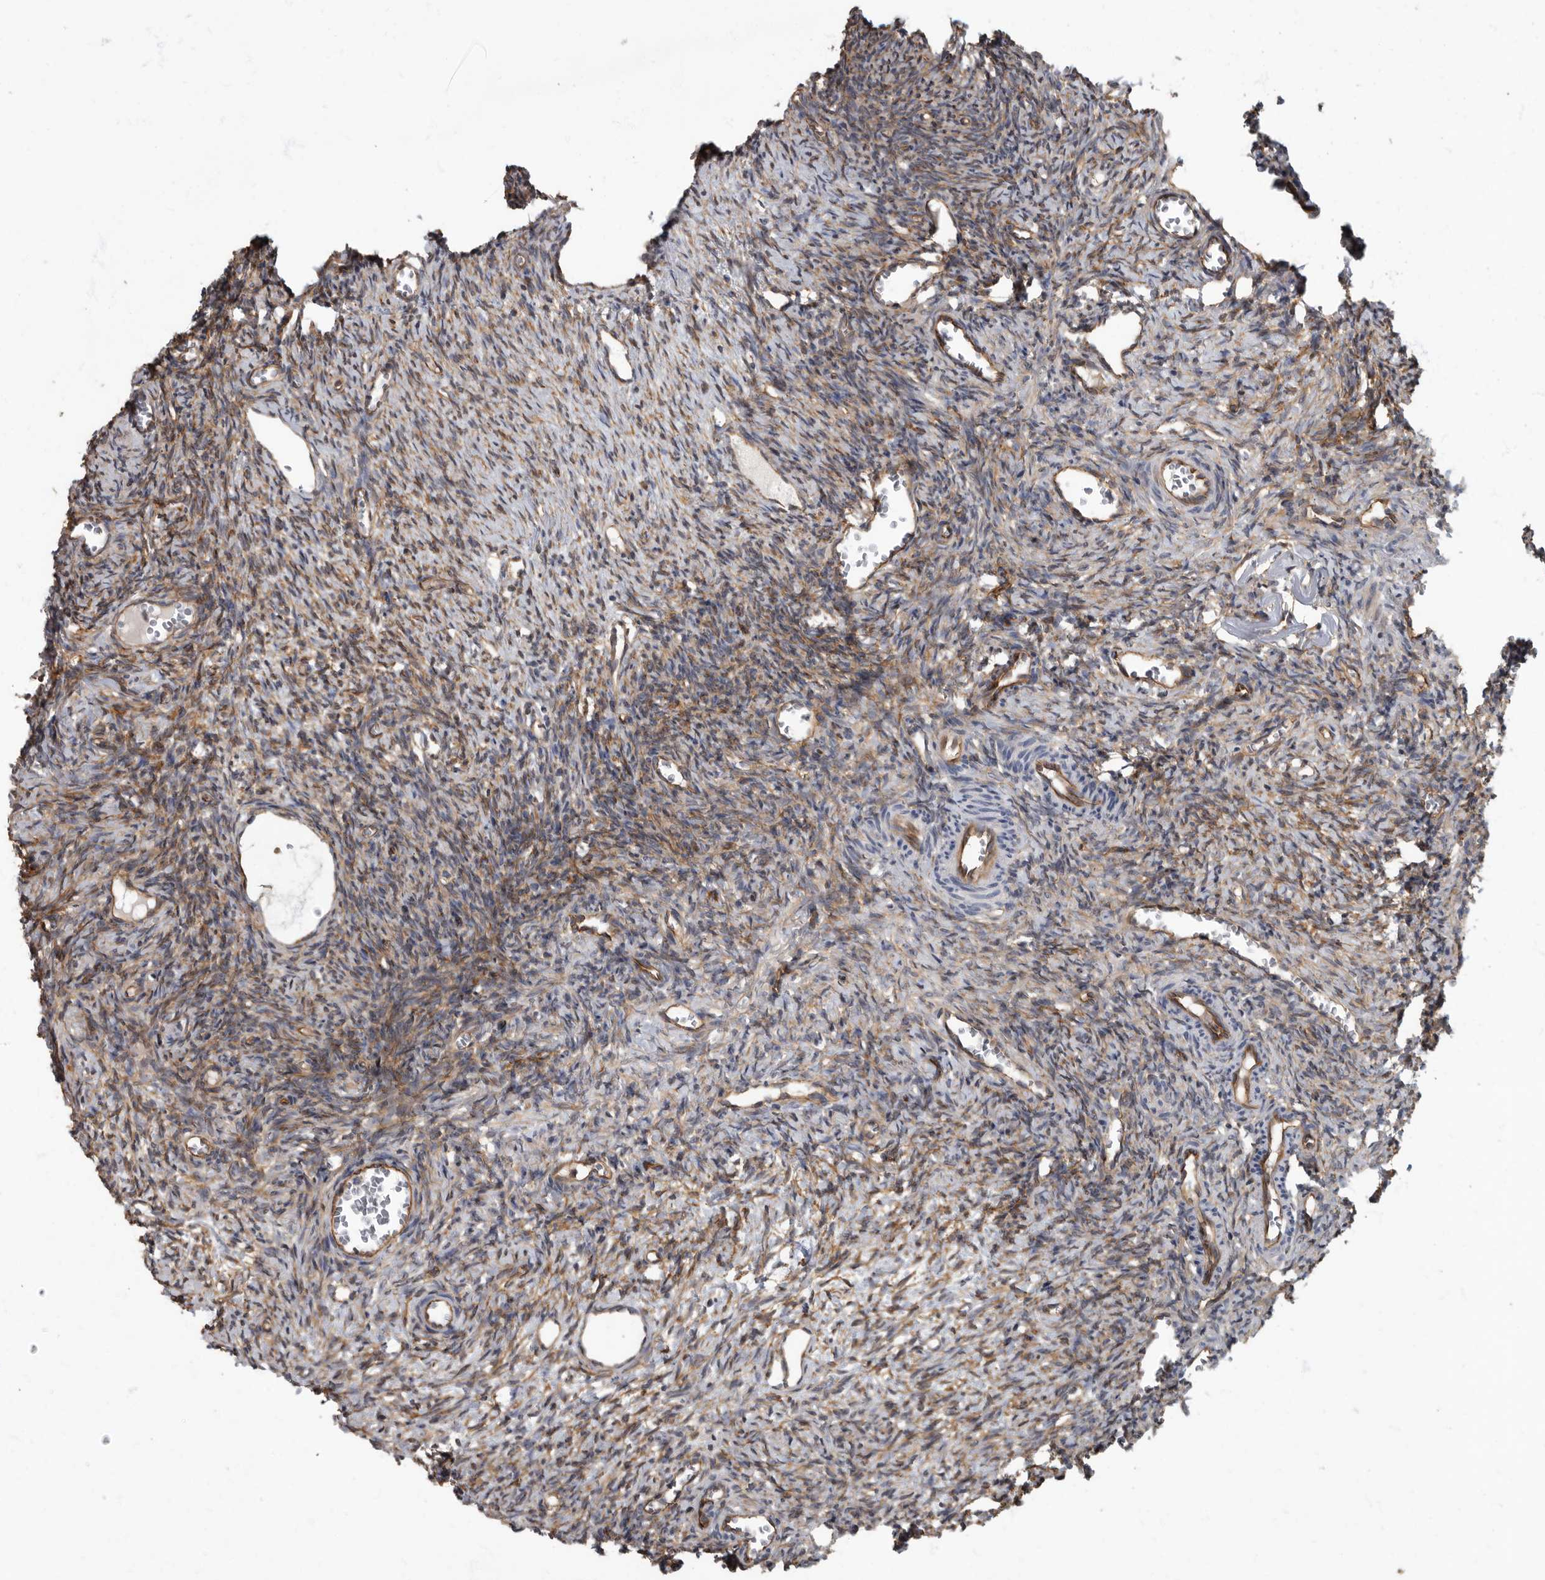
{"staining": {"intensity": "moderate", "quantity": ">75%", "location": "cytoplasmic/membranous"}, "tissue": "ovary", "cell_type": "Ovarian stroma cells", "image_type": "normal", "snomed": [{"axis": "morphology", "description": "Normal tissue, NOS"}, {"axis": "topography", "description": "Ovary"}], "caption": "Ovarian stroma cells reveal medium levels of moderate cytoplasmic/membranous expression in approximately >75% of cells in normal human ovary.", "gene": "PDK1", "patient": {"sex": "female", "age": 27}}